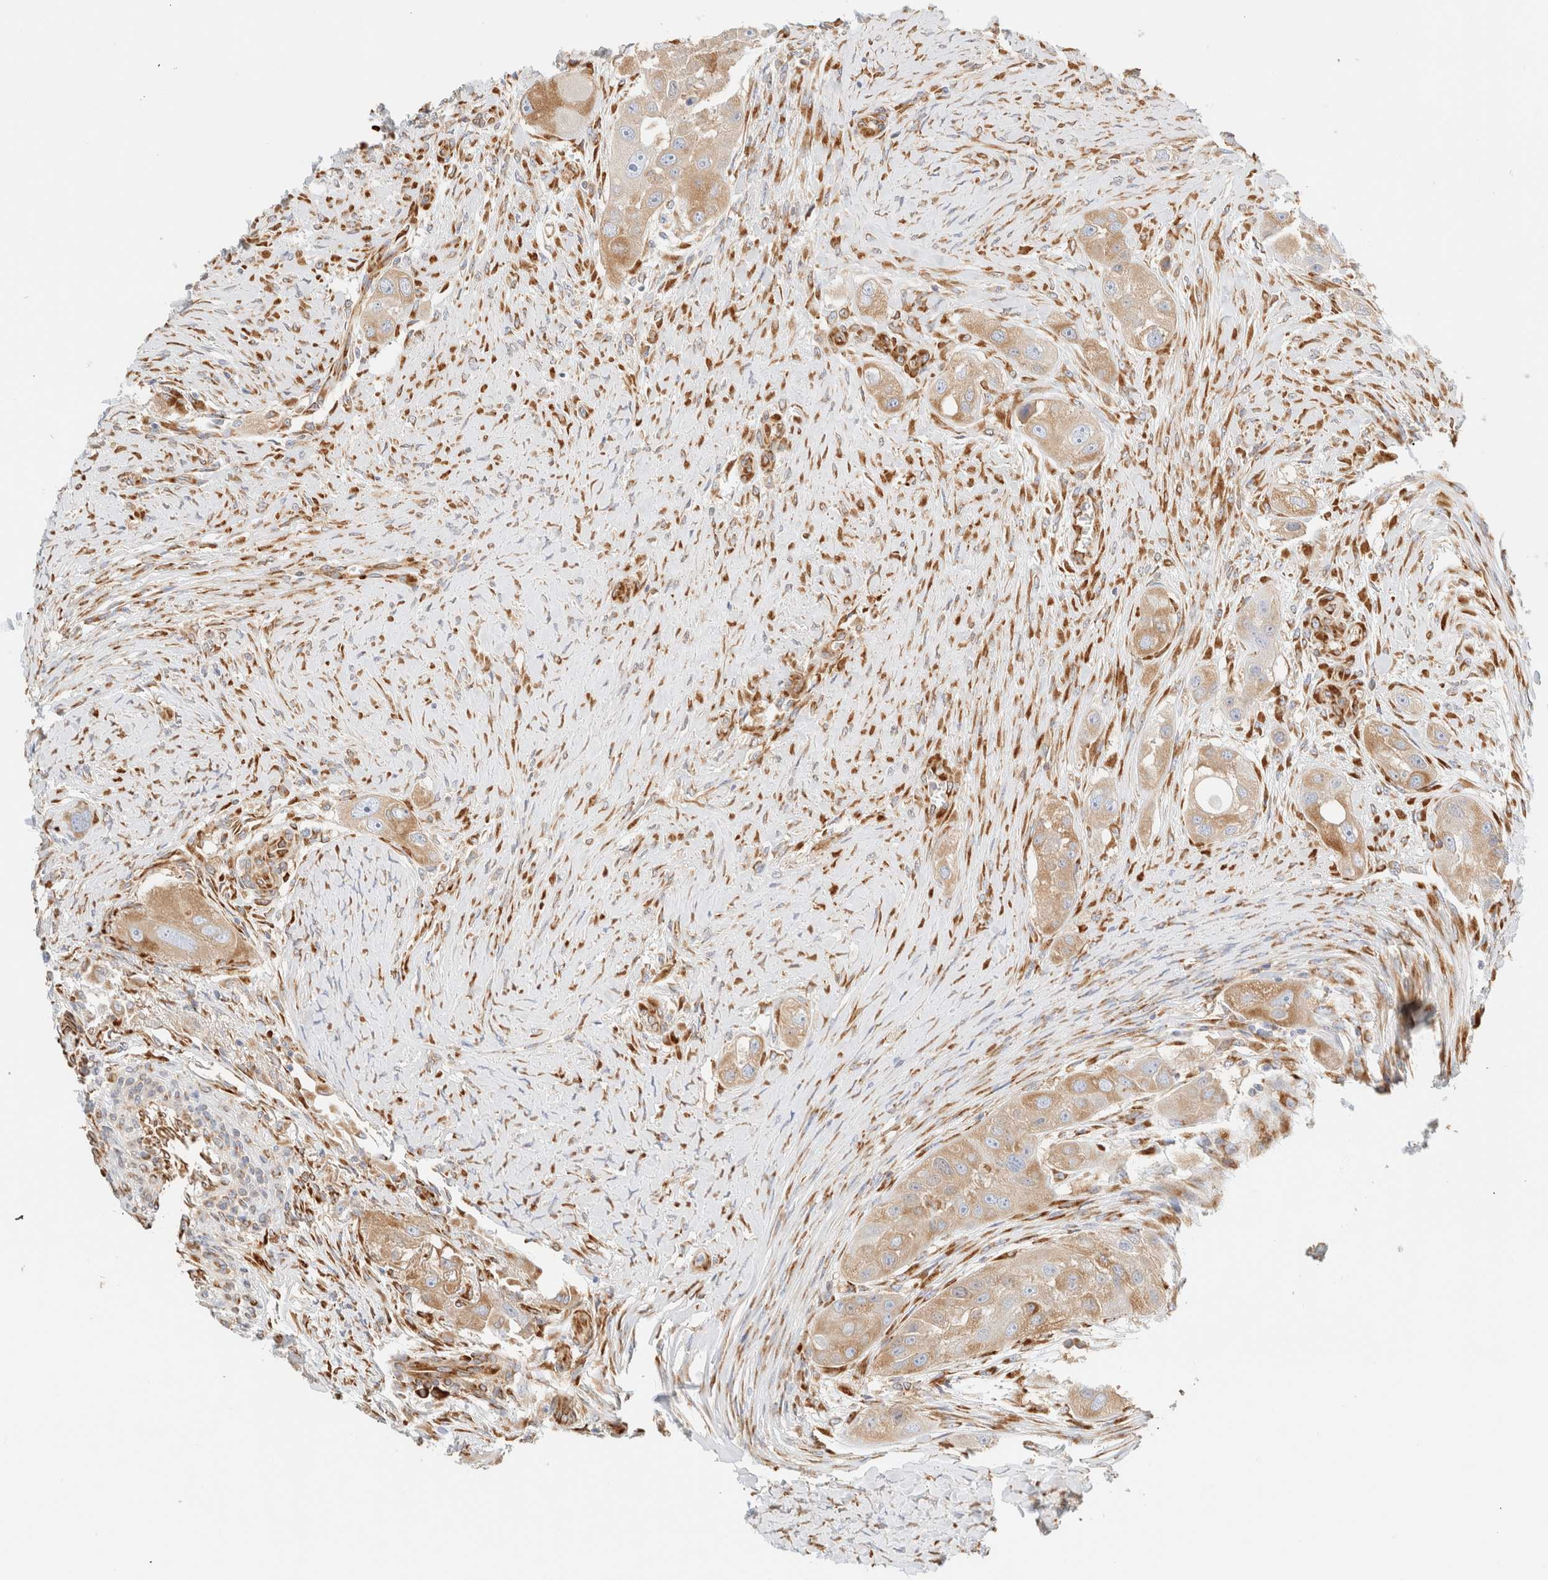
{"staining": {"intensity": "weak", "quantity": ">75%", "location": "cytoplasmic/membranous"}, "tissue": "head and neck cancer", "cell_type": "Tumor cells", "image_type": "cancer", "snomed": [{"axis": "morphology", "description": "Normal tissue, NOS"}, {"axis": "morphology", "description": "Squamous cell carcinoma, NOS"}, {"axis": "topography", "description": "Skeletal muscle"}, {"axis": "topography", "description": "Head-Neck"}], "caption": "Protein staining displays weak cytoplasmic/membranous expression in approximately >75% of tumor cells in head and neck cancer.", "gene": "ZC2HC1A", "patient": {"sex": "male", "age": 51}}